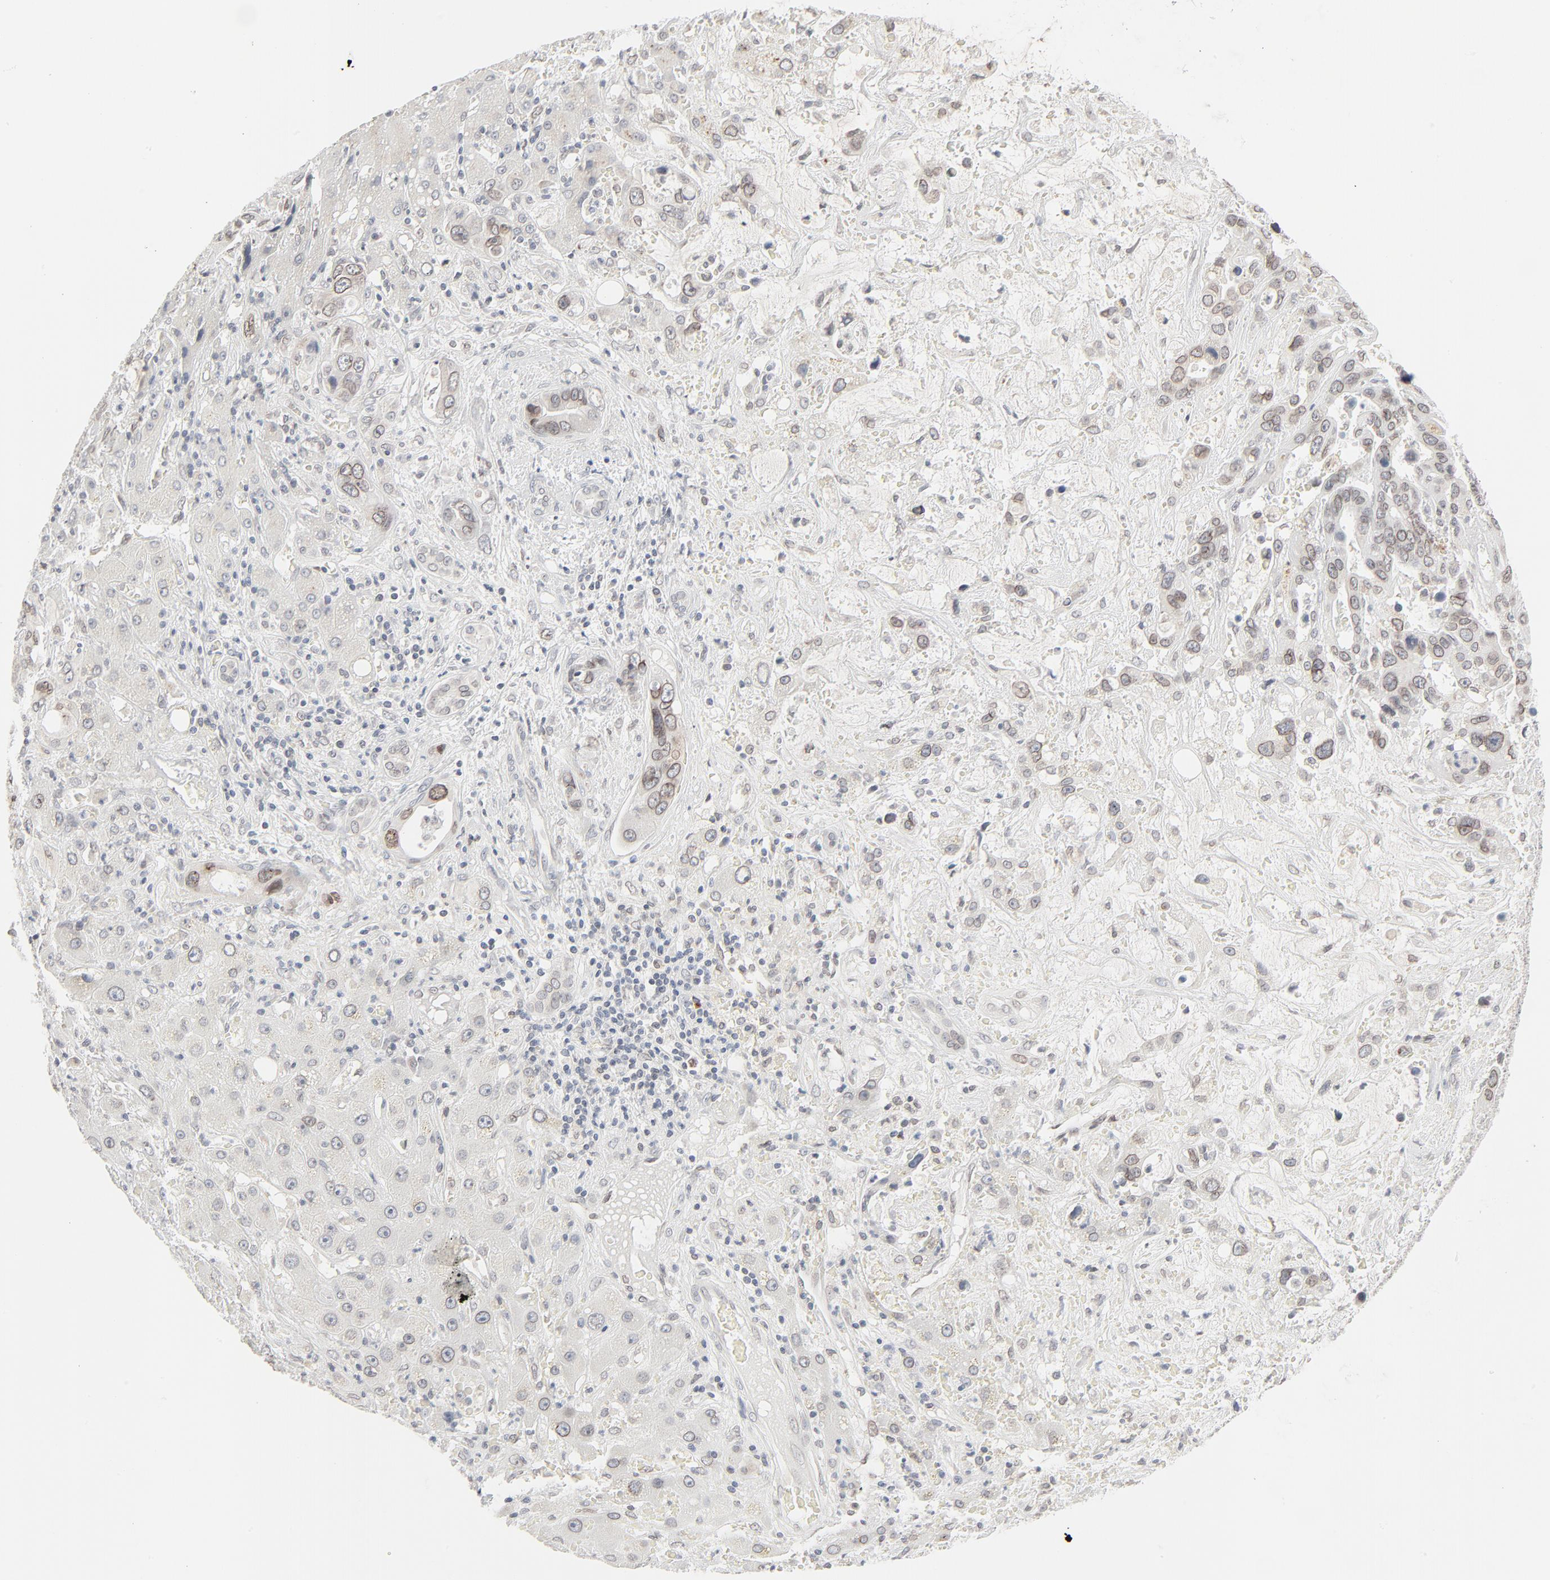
{"staining": {"intensity": "weak", "quantity": "<25%", "location": "cytoplasmic/membranous,nuclear"}, "tissue": "liver cancer", "cell_type": "Tumor cells", "image_type": "cancer", "snomed": [{"axis": "morphology", "description": "Cholangiocarcinoma"}, {"axis": "topography", "description": "Liver"}], "caption": "DAB immunohistochemical staining of human liver cholangiocarcinoma reveals no significant expression in tumor cells.", "gene": "MAD1L1", "patient": {"sex": "female", "age": 65}}